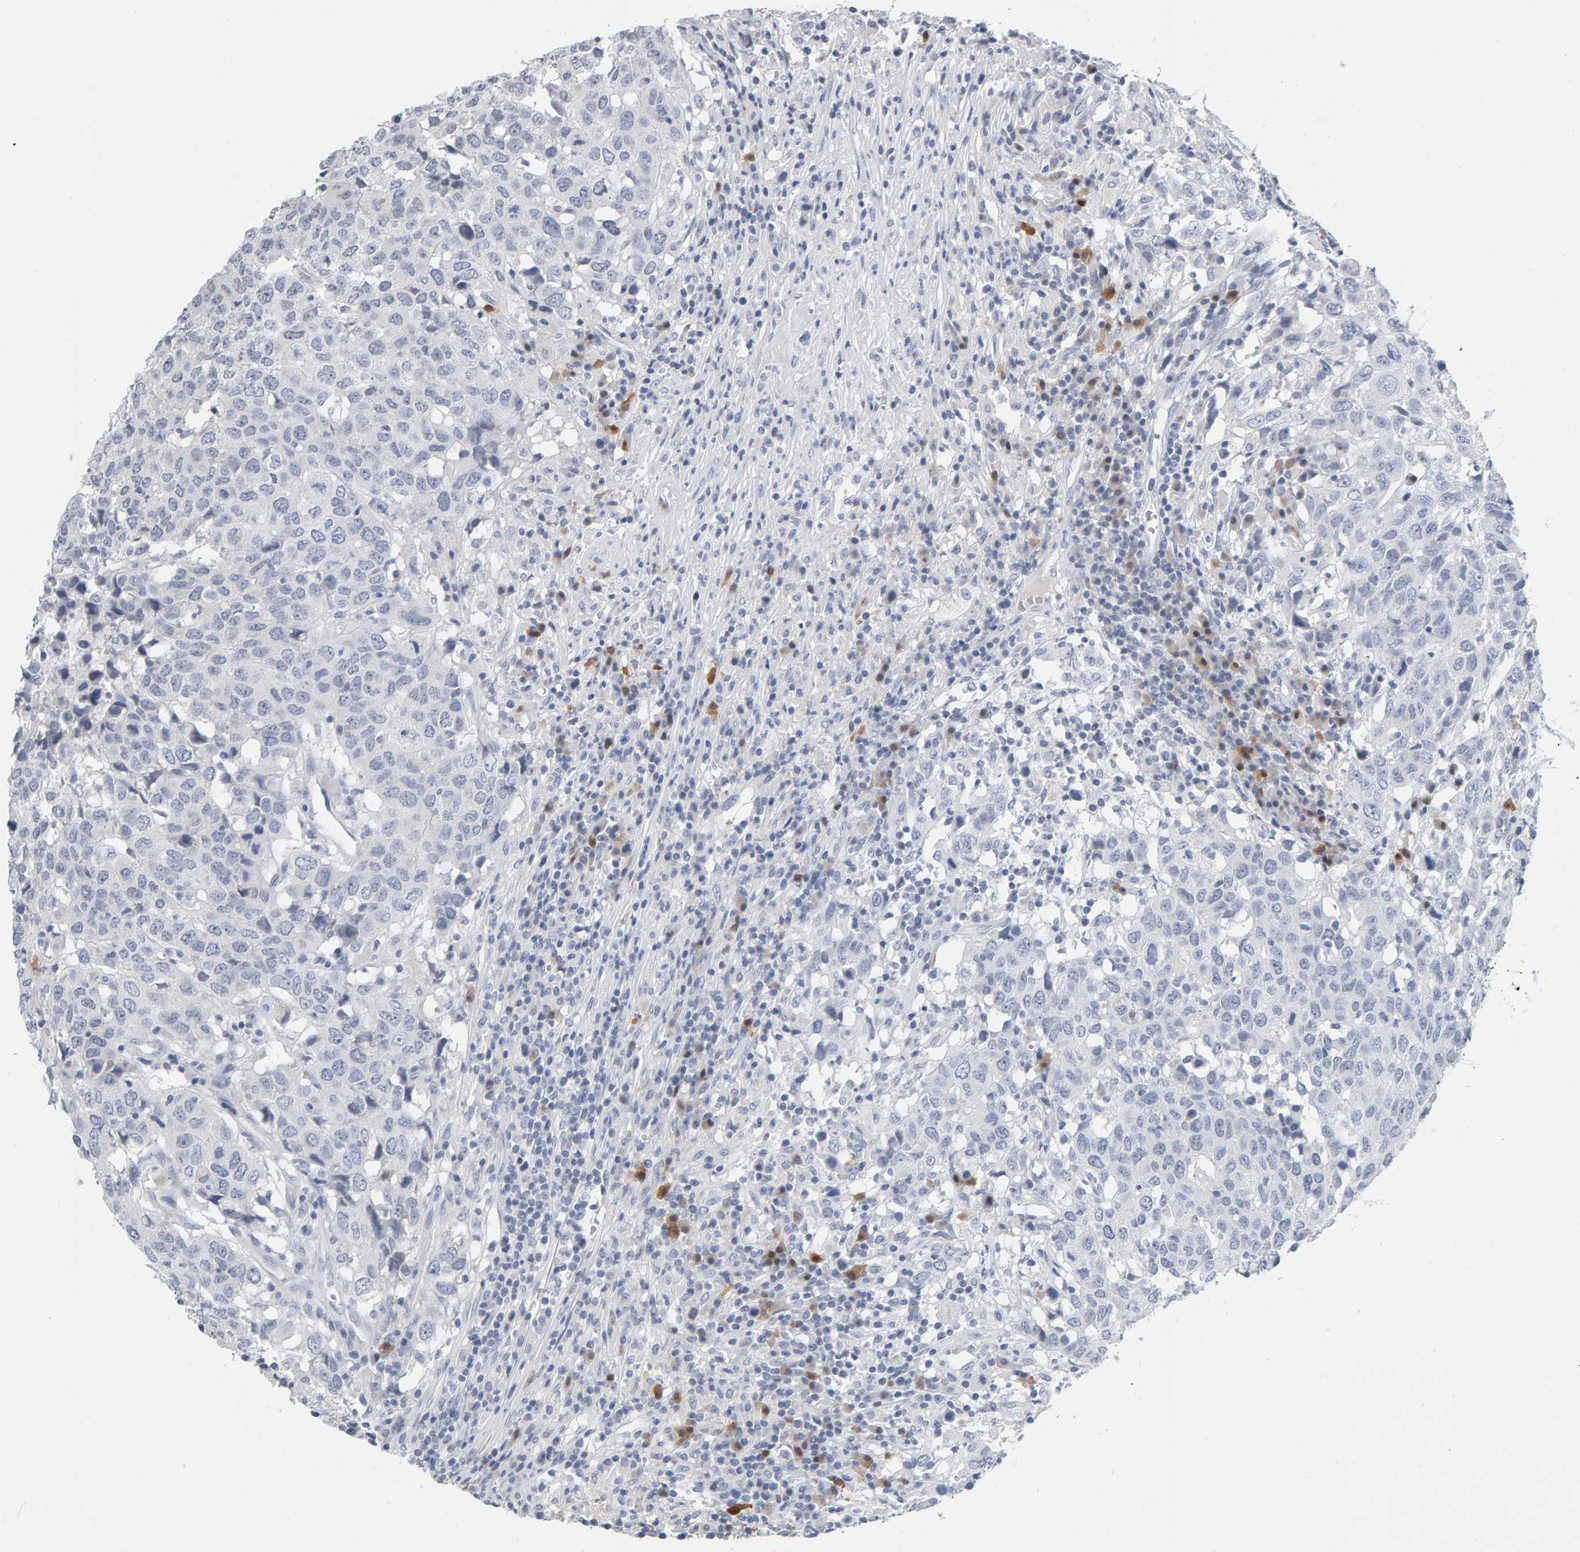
{"staining": {"intensity": "negative", "quantity": "none", "location": "none"}, "tissue": "head and neck cancer", "cell_type": "Tumor cells", "image_type": "cancer", "snomed": [{"axis": "morphology", "description": "Squamous cell carcinoma, NOS"}, {"axis": "topography", "description": "Head-Neck"}], "caption": "An image of human head and neck squamous cell carcinoma is negative for staining in tumor cells.", "gene": "CTH", "patient": {"sex": "male", "age": 66}}